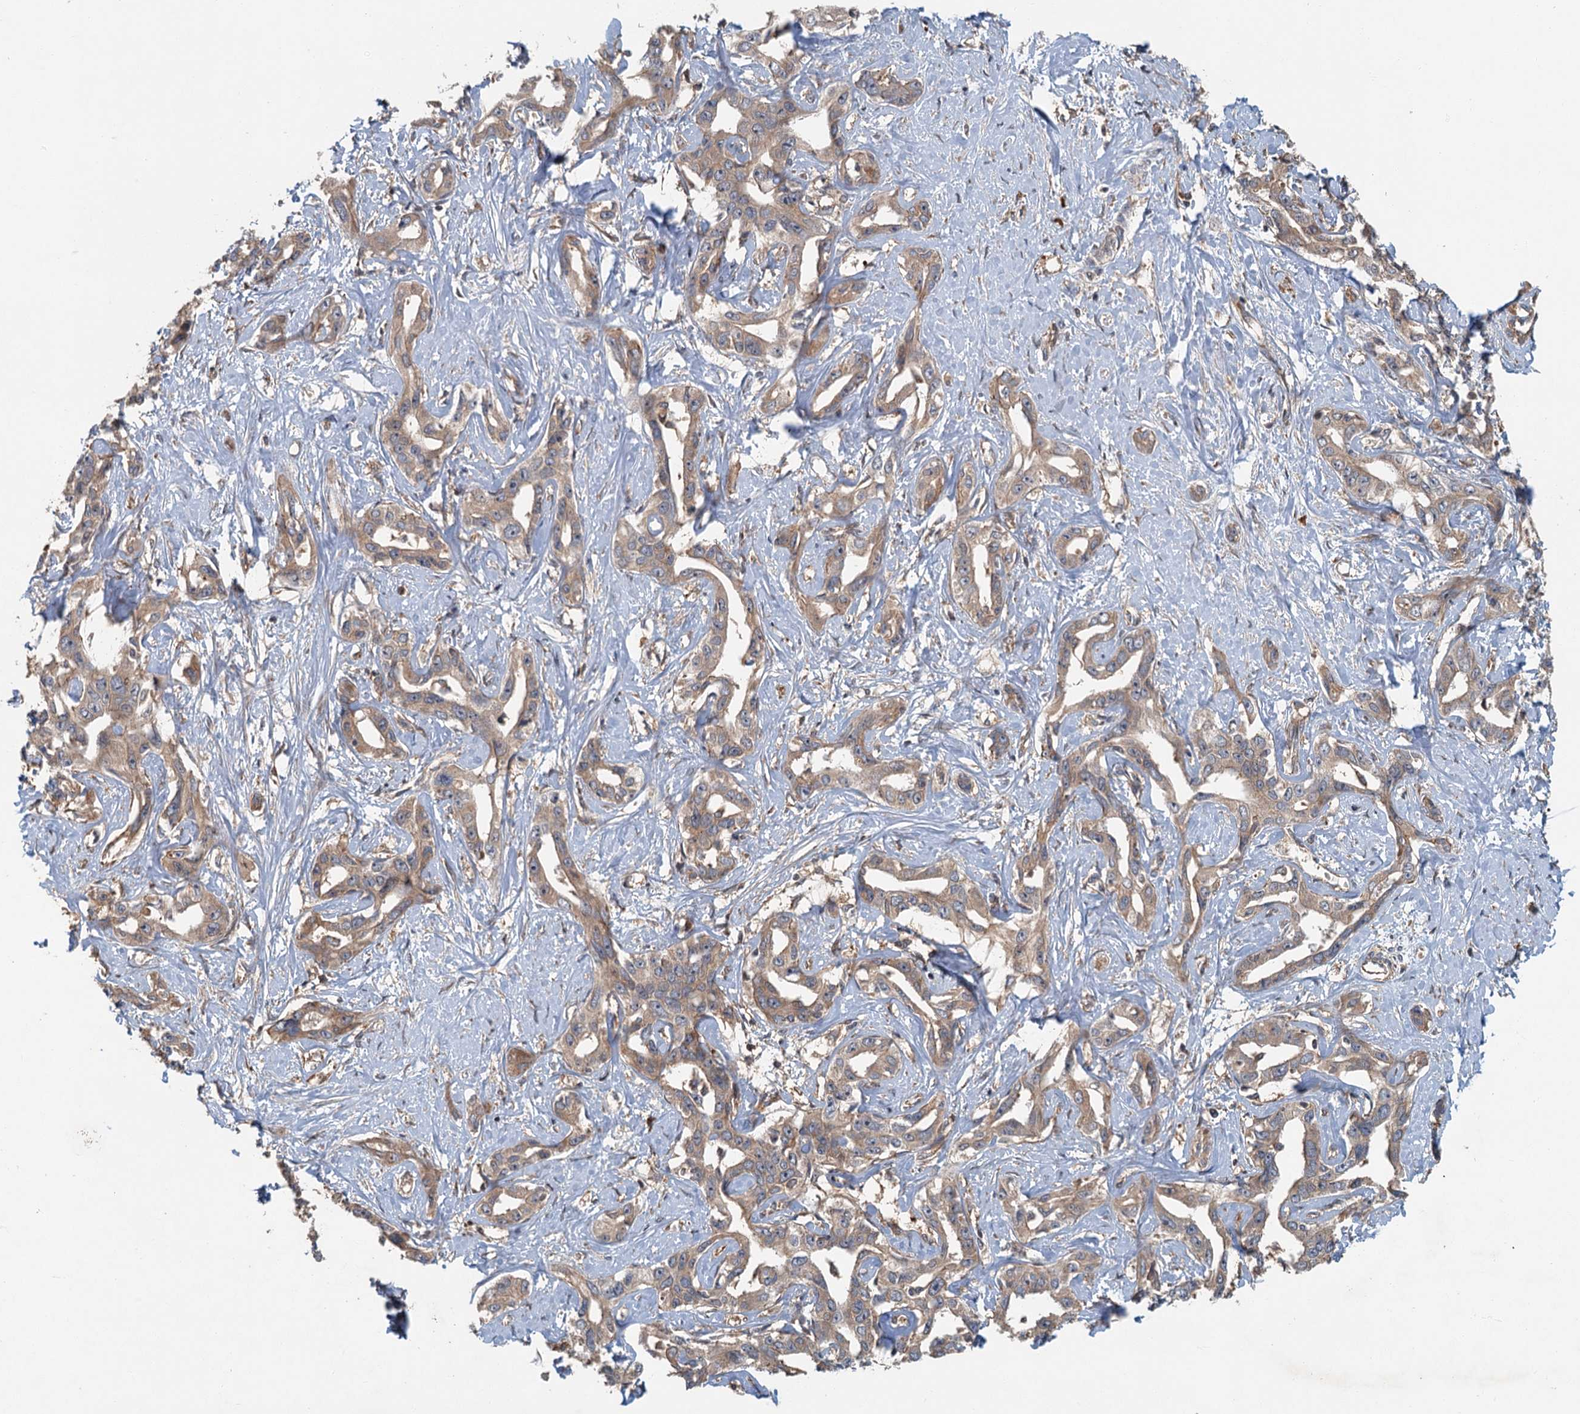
{"staining": {"intensity": "moderate", "quantity": ">75%", "location": "cytoplasmic/membranous"}, "tissue": "liver cancer", "cell_type": "Tumor cells", "image_type": "cancer", "snomed": [{"axis": "morphology", "description": "Cholangiocarcinoma"}, {"axis": "topography", "description": "Liver"}], "caption": "A histopathology image of liver cholangiocarcinoma stained for a protein shows moderate cytoplasmic/membranous brown staining in tumor cells.", "gene": "ZNF527", "patient": {"sex": "male", "age": 59}}